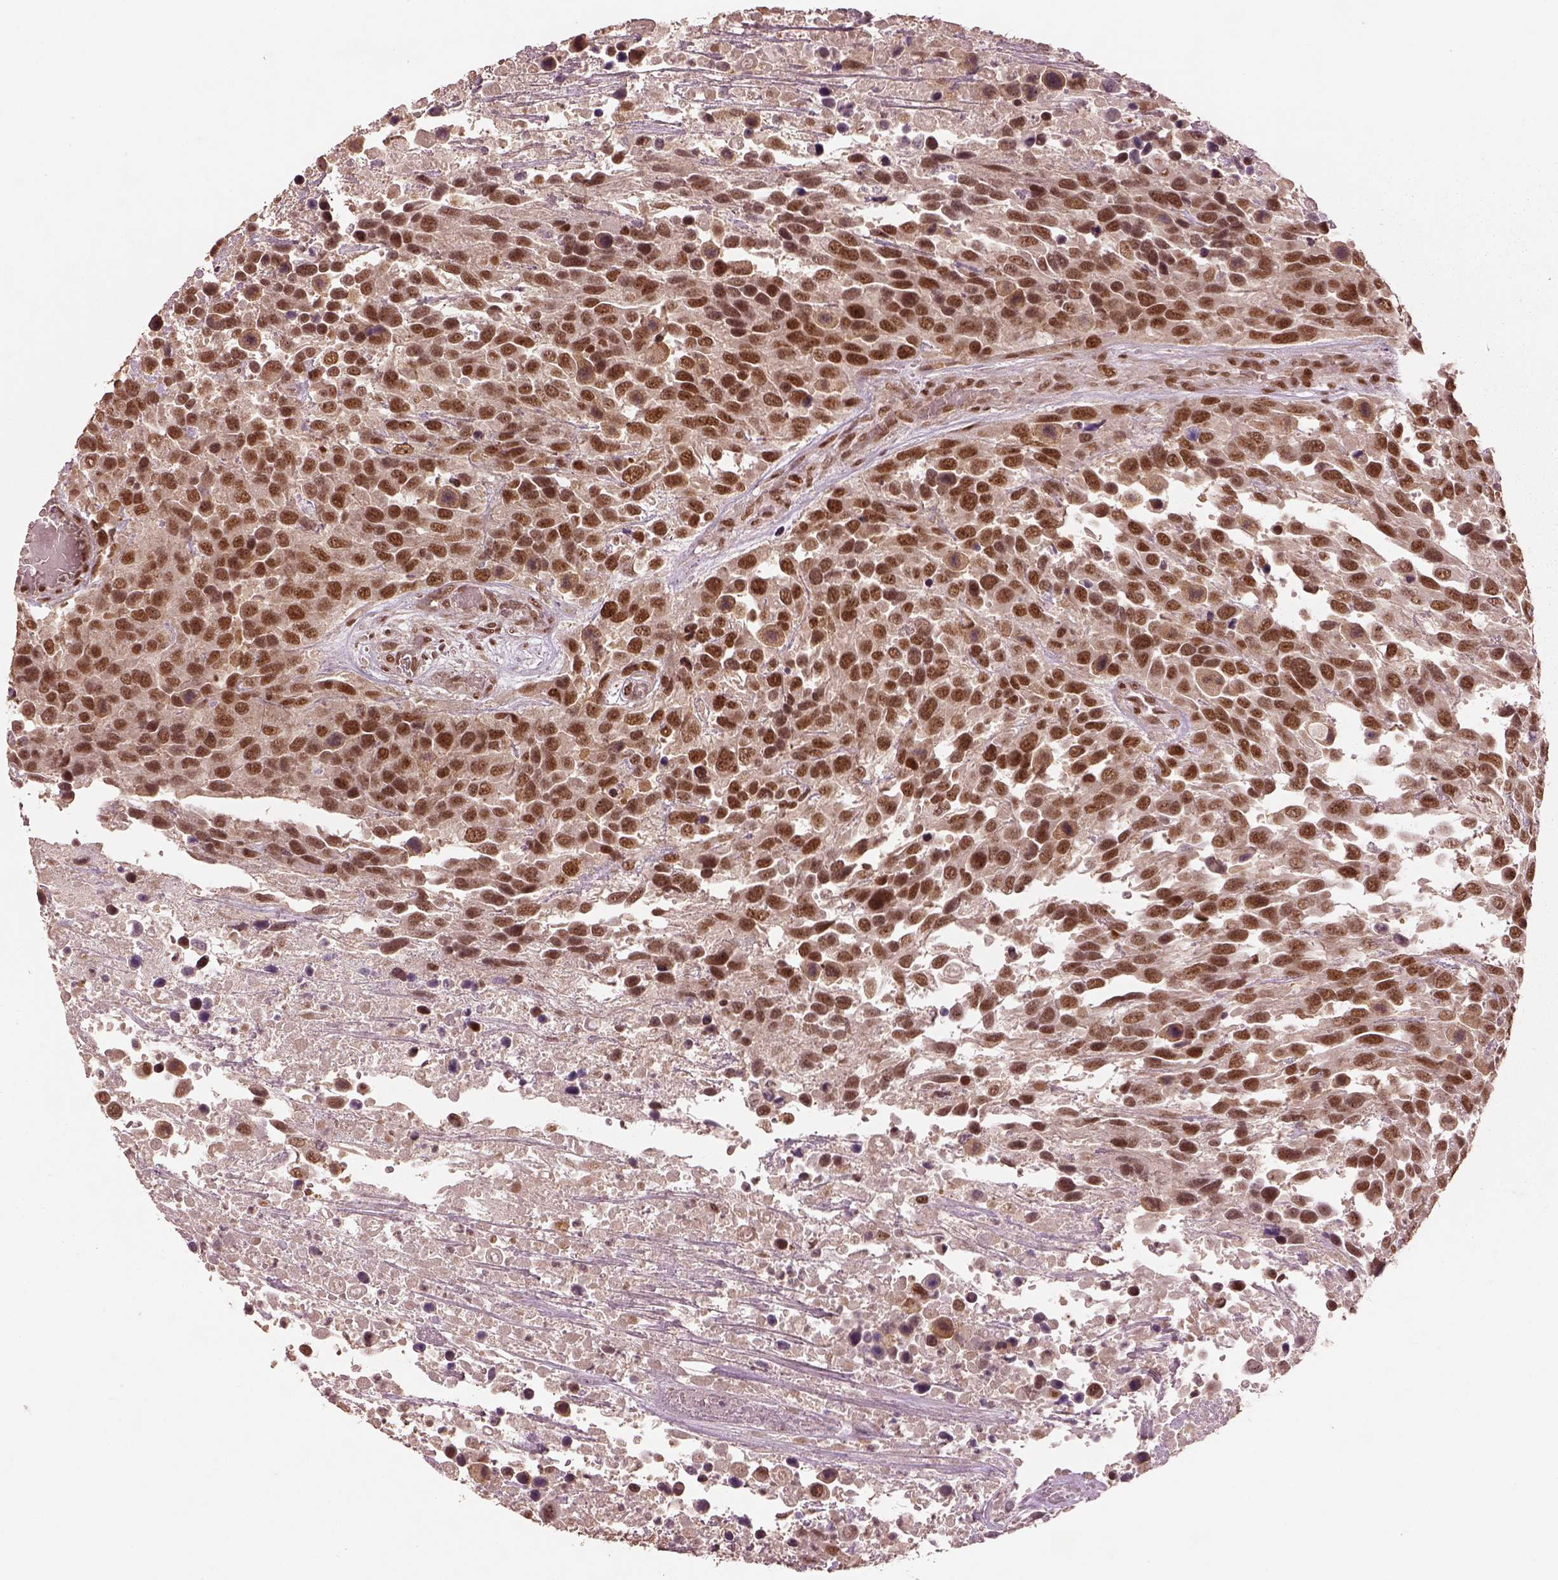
{"staining": {"intensity": "moderate", "quantity": ">75%", "location": "nuclear"}, "tissue": "urothelial cancer", "cell_type": "Tumor cells", "image_type": "cancer", "snomed": [{"axis": "morphology", "description": "Urothelial carcinoma, High grade"}, {"axis": "topography", "description": "Urinary bladder"}], "caption": "Protein staining demonstrates moderate nuclear expression in approximately >75% of tumor cells in urothelial cancer.", "gene": "BRD9", "patient": {"sex": "female", "age": 70}}